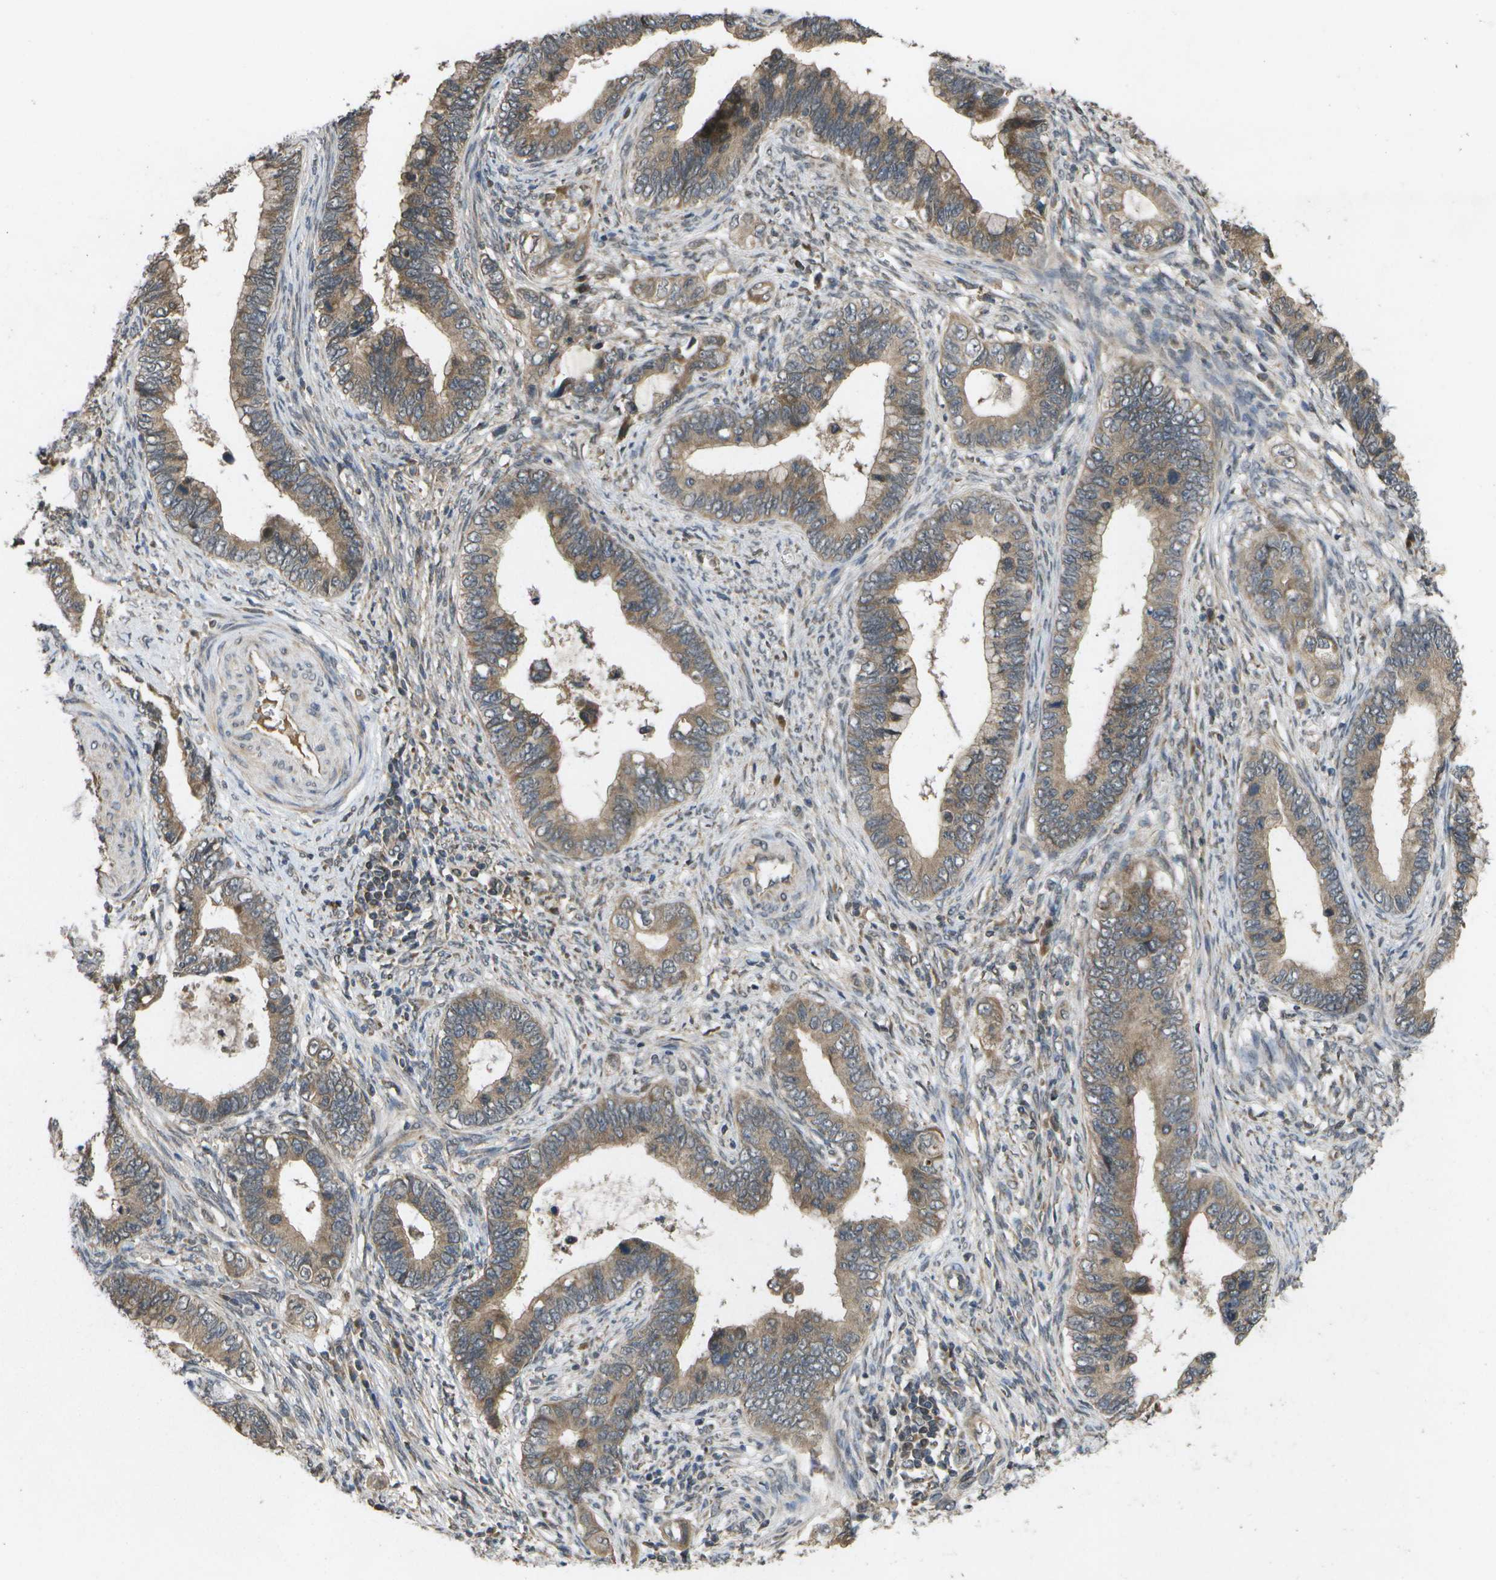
{"staining": {"intensity": "moderate", "quantity": ">75%", "location": "cytoplasmic/membranous"}, "tissue": "cervical cancer", "cell_type": "Tumor cells", "image_type": "cancer", "snomed": [{"axis": "morphology", "description": "Adenocarcinoma, NOS"}, {"axis": "topography", "description": "Cervix"}], "caption": "About >75% of tumor cells in human cervical cancer display moderate cytoplasmic/membranous protein positivity as visualized by brown immunohistochemical staining.", "gene": "ALAS1", "patient": {"sex": "female", "age": 44}}